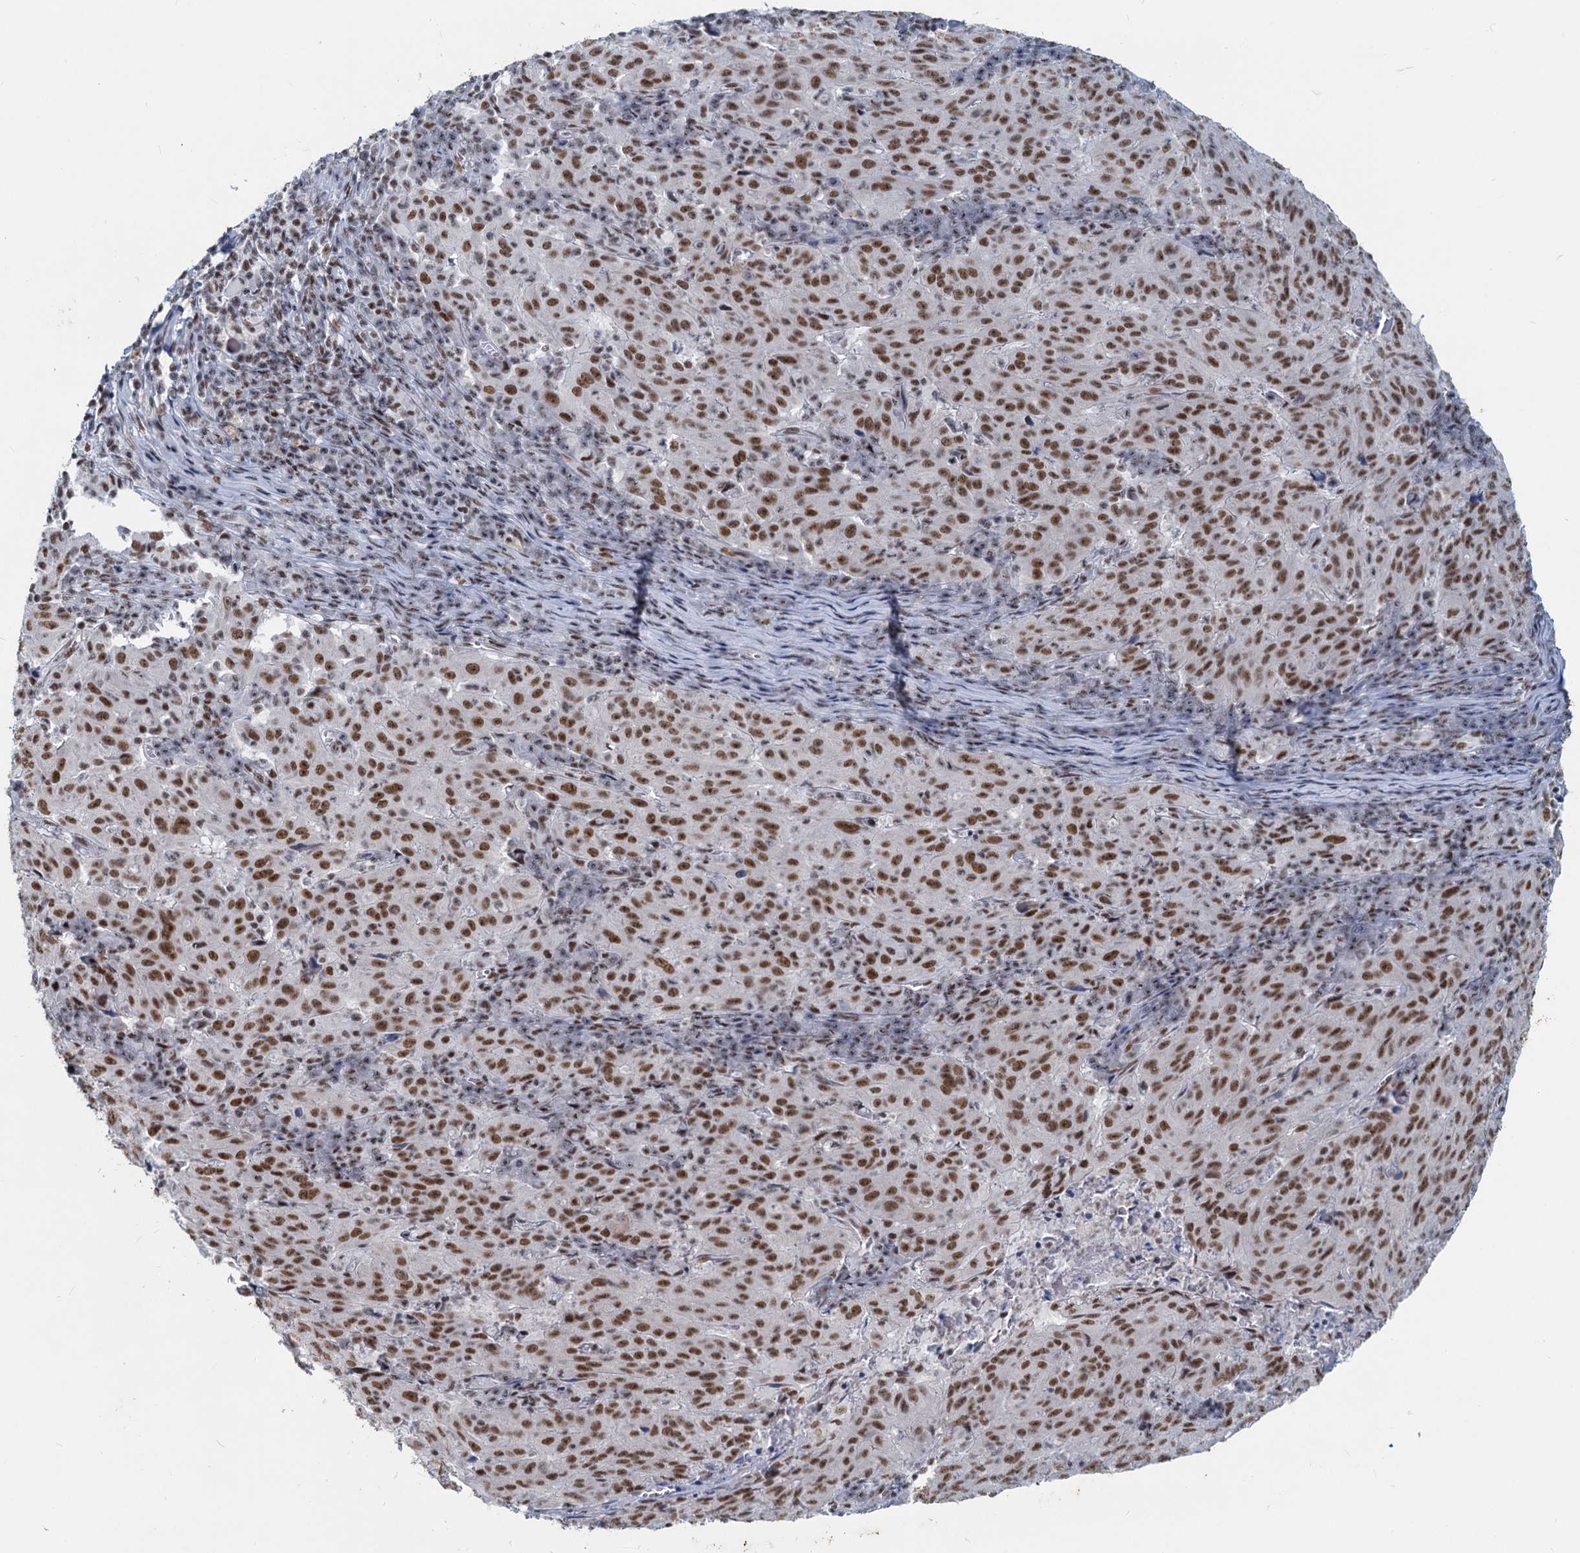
{"staining": {"intensity": "moderate", "quantity": ">75%", "location": "nuclear"}, "tissue": "pancreatic cancer", "cell_type": "Tumor cells", "image_type": "cancer", "snomed": [{"axis": "morphology", "description": "Adenocarcinoma, NOS"}, {"axis": "topography", "description": "Pancreas"}], "caption": "This is an image of IHC staining of pancreatic adenocarcinoma, which shows moderate expression in the nuclear of tumor cells.", "gene": "METTL14", "patient": {"sex": "male", "age": 63}}